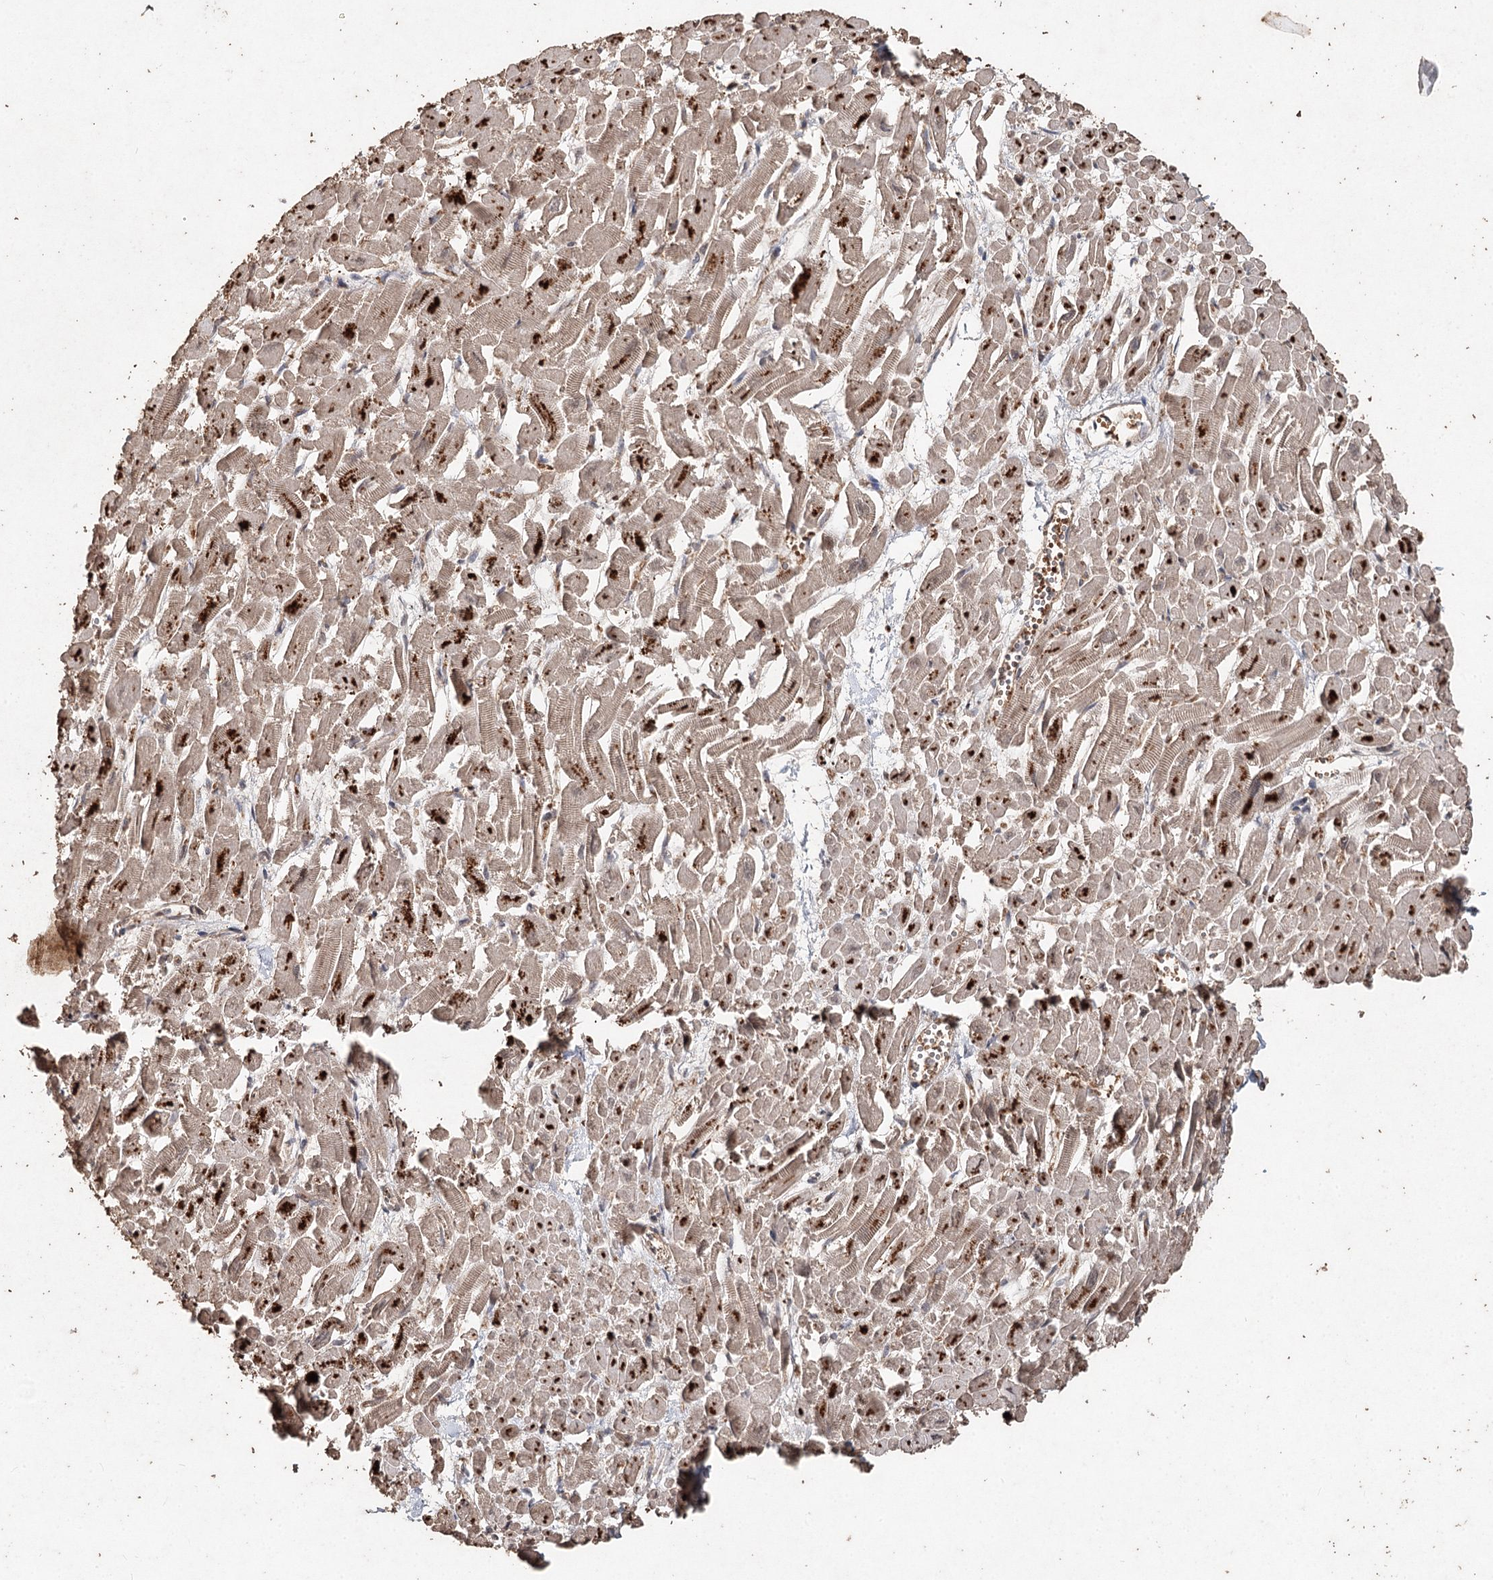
{"staining": {"intensity": "moderate", "quantity": "25%-75%", "location": "cytoplasmic/membranous"}, "tissue": "heart muscle", "cell_type": "Cardiomyocytes", "image_type": "normal", "snomed": [{"axis": "morphology", "description": "Normal tissue, NOS"}, {"axis": "topography", "description": "Heart"}], "caption": "IHC of unremarkable heart muscle shows medium levels of moderate cytoplasmic/membranous positivity in about 25%-75% of cardiomyocytes. The staining is performed using DAB (3,3'-diaminobenzidine) brown chromogen to label protein expression. The nuclei are counter-stained blue using hematoxylin.", "gene": "FBXO7", "patient": {"sex": "male", "age": 54}}